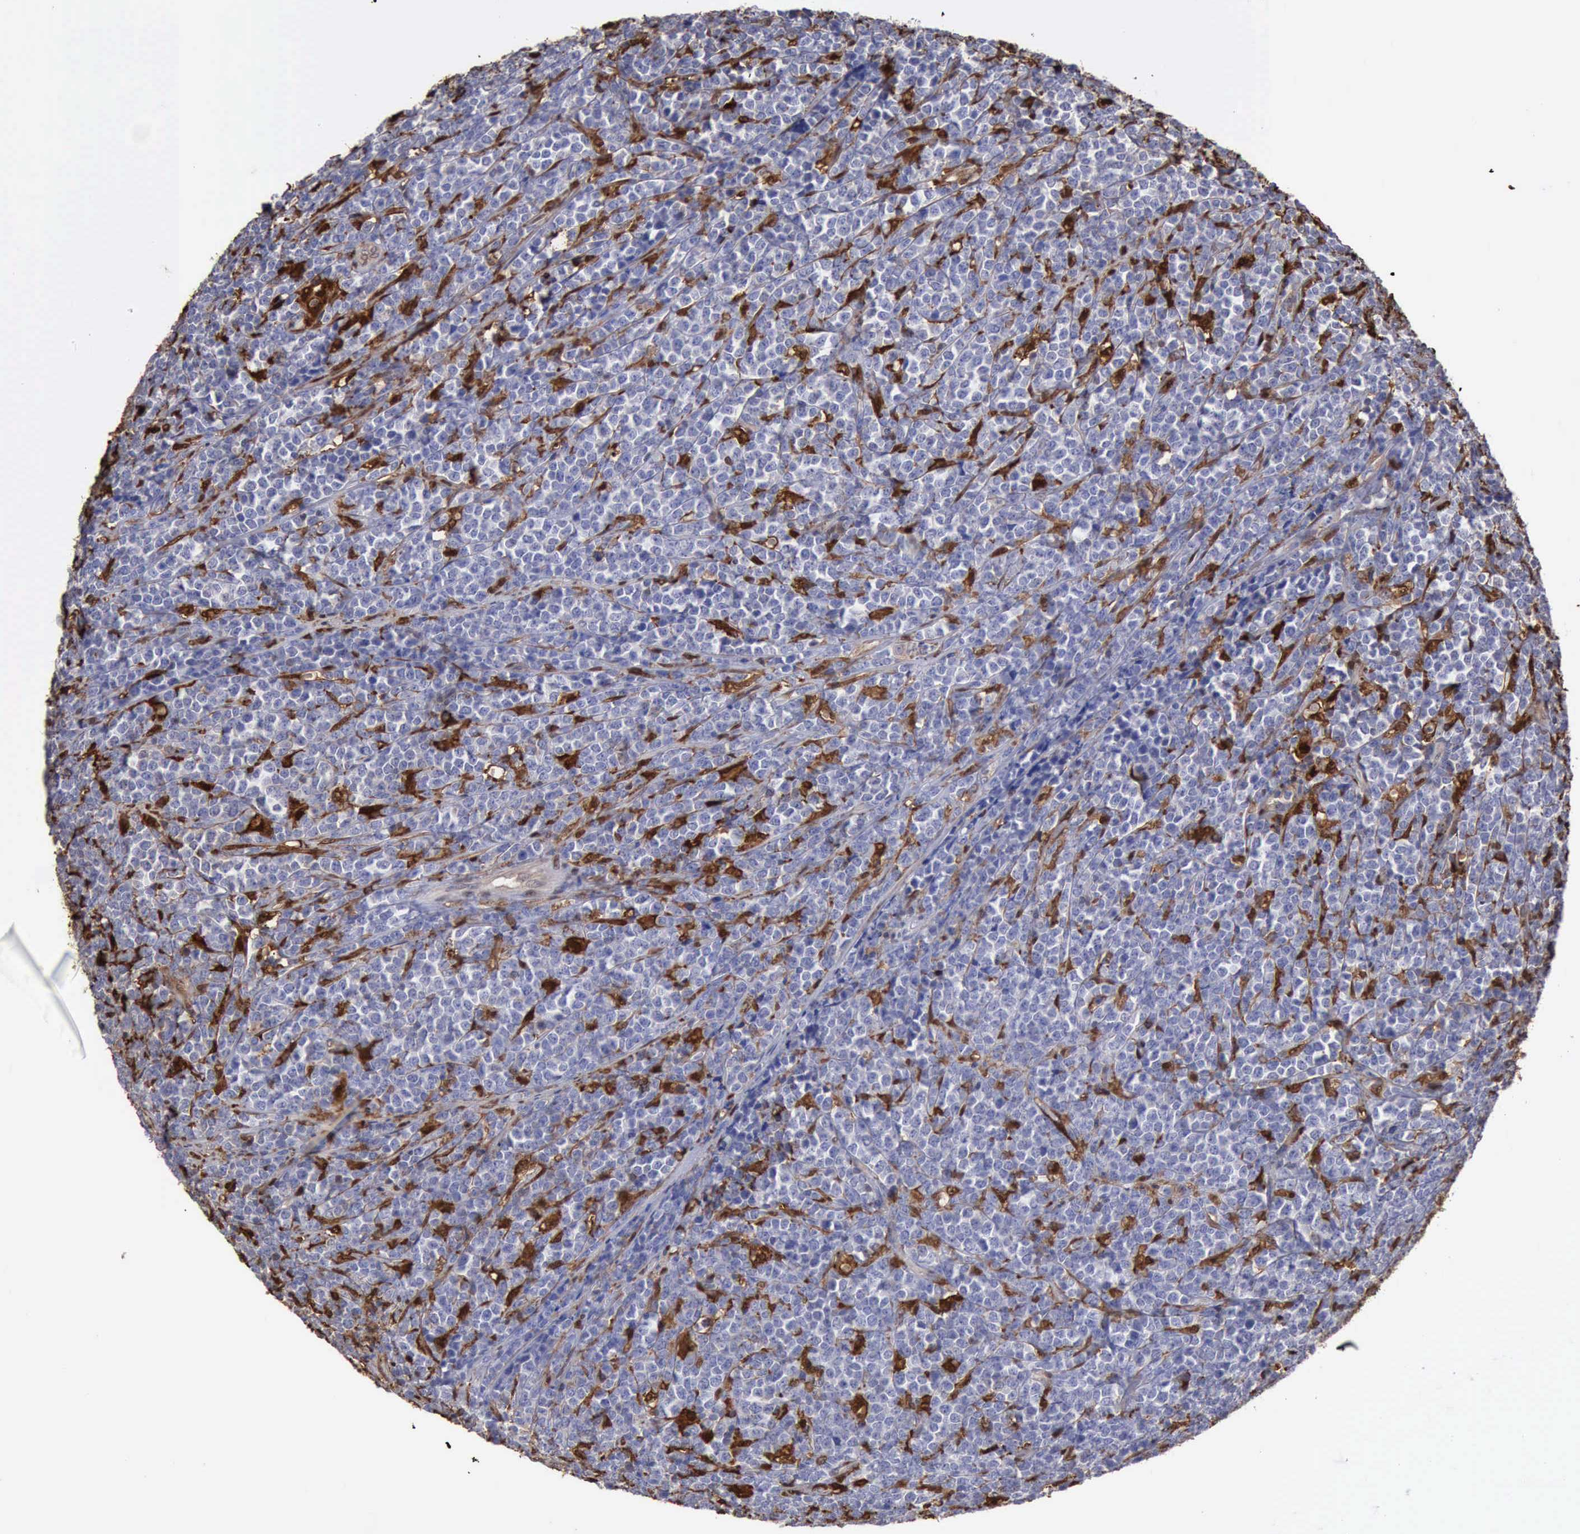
{"staining": {"intensity": "negative", "quantity": "none", "location": "none"}, "tissue": "lymphoma", "cell_type": "Tumor cells", "image_type": "cancer", "snomed": [{"axis": "morphology", "description": "Malignant lymphoma, non-Hodgkin's type, High grade"}, {"axis": "topography", "description": "Small intestine"}, {"axis": "topography", "description": "Colon"}], "caption": "Tumor cells show no significant positivity in lymphoma. Nuclei are stained in blue.", "gene": "STAT1", "patient": {"sex": "male", "age": 8}}